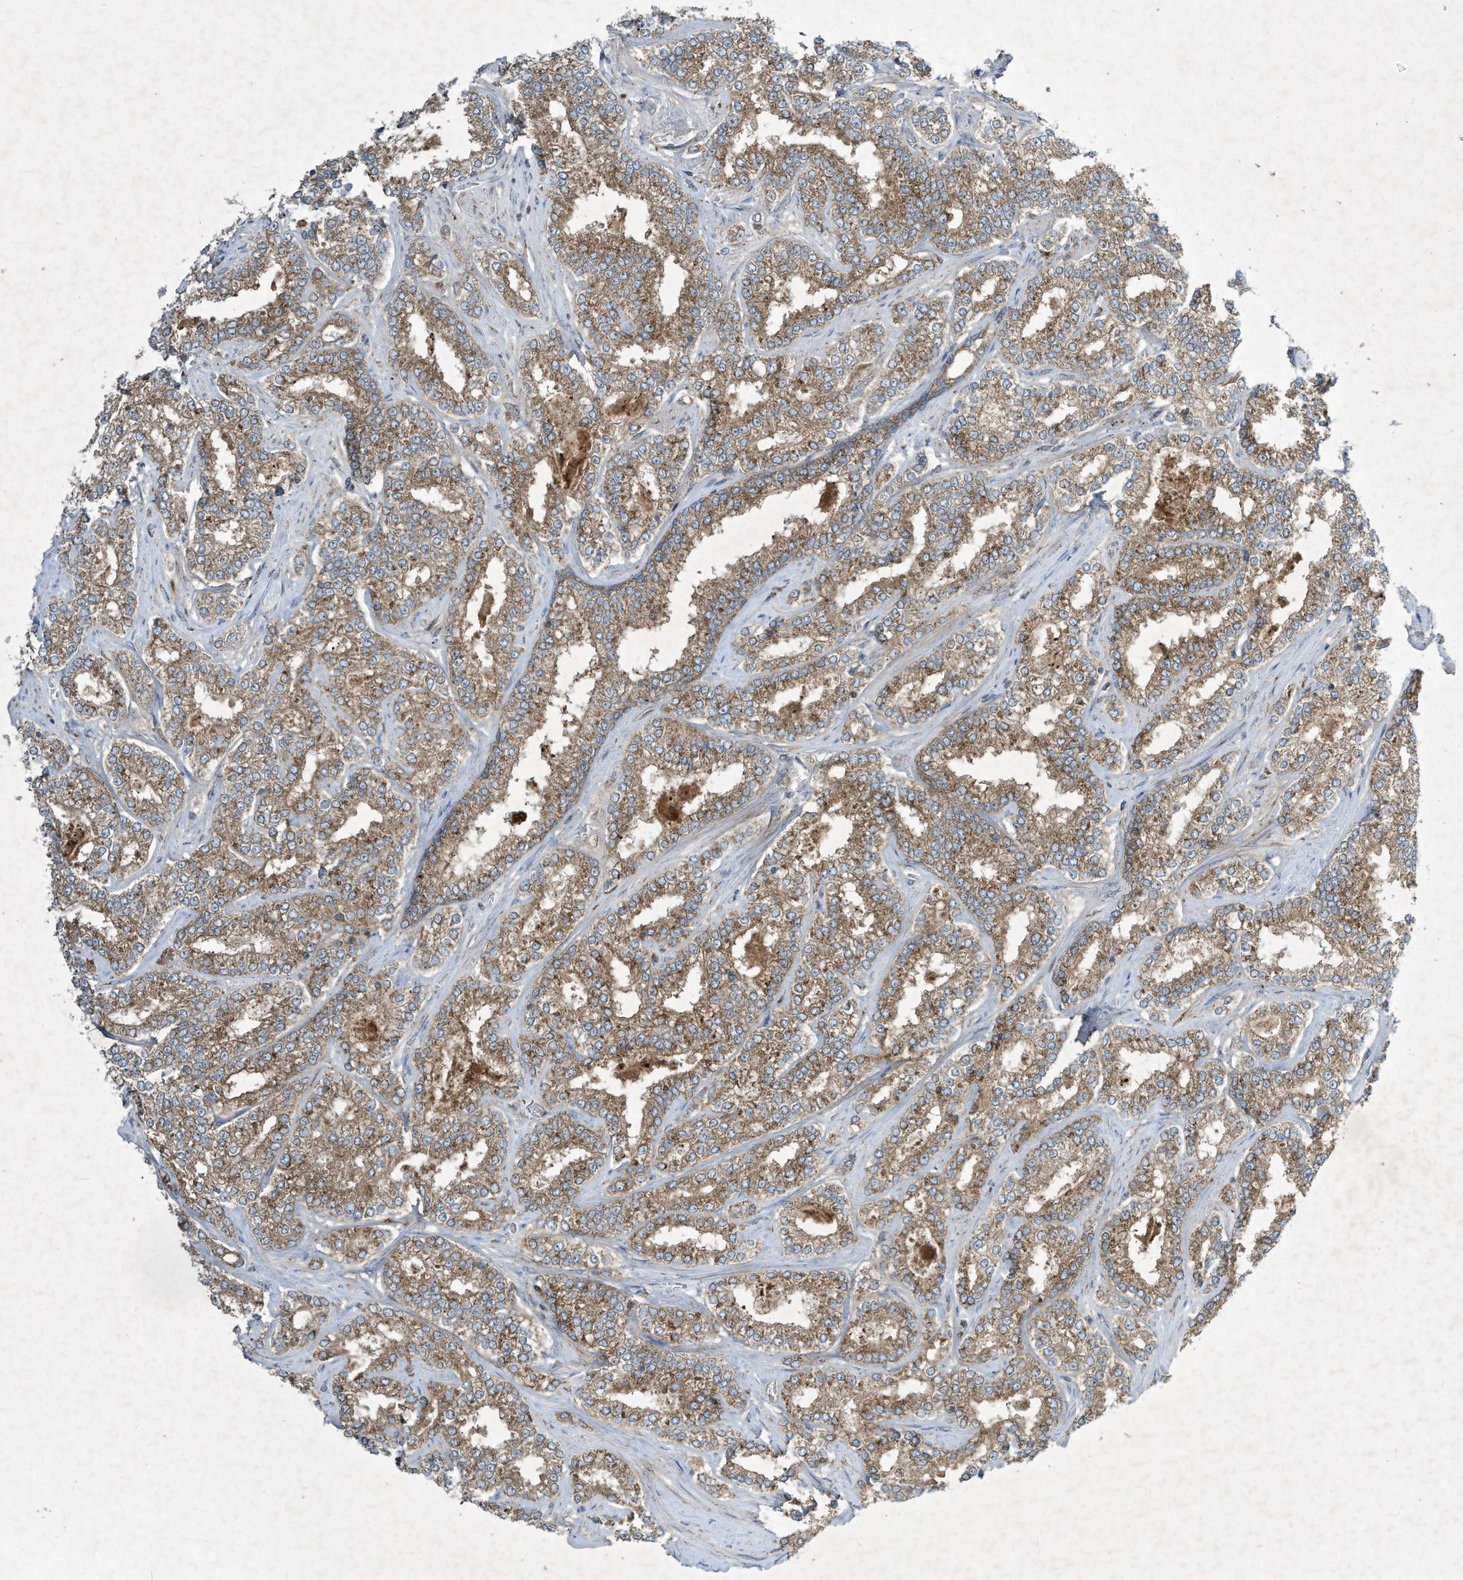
{"staining": {"intensity": "moderate", "quantity": ">75%", "location": "cytoplasmic/membranous"}, "tissue": "prostate cancer", "cell_type": "Tumor cells", "image_type": "cancer", "snomed": [{"axis": "morphology", "description": "Normal tissue, NOS"}, {"axis": "morphology", "description": "Adenocarcinoma, High grade"}, {"axis": "topography", "description": "Prostate"}], "caption": "Immunohistochemistry image of prostate cancer (high-grade adenocarcinoma) stained for a protein (brown), which displays medium levels of moderate cytoplasmic/membranous staining in approximately >75% of tumor cells.", "gene": "SYNJ2", "patient": {"sex": "male", "age": 83}}